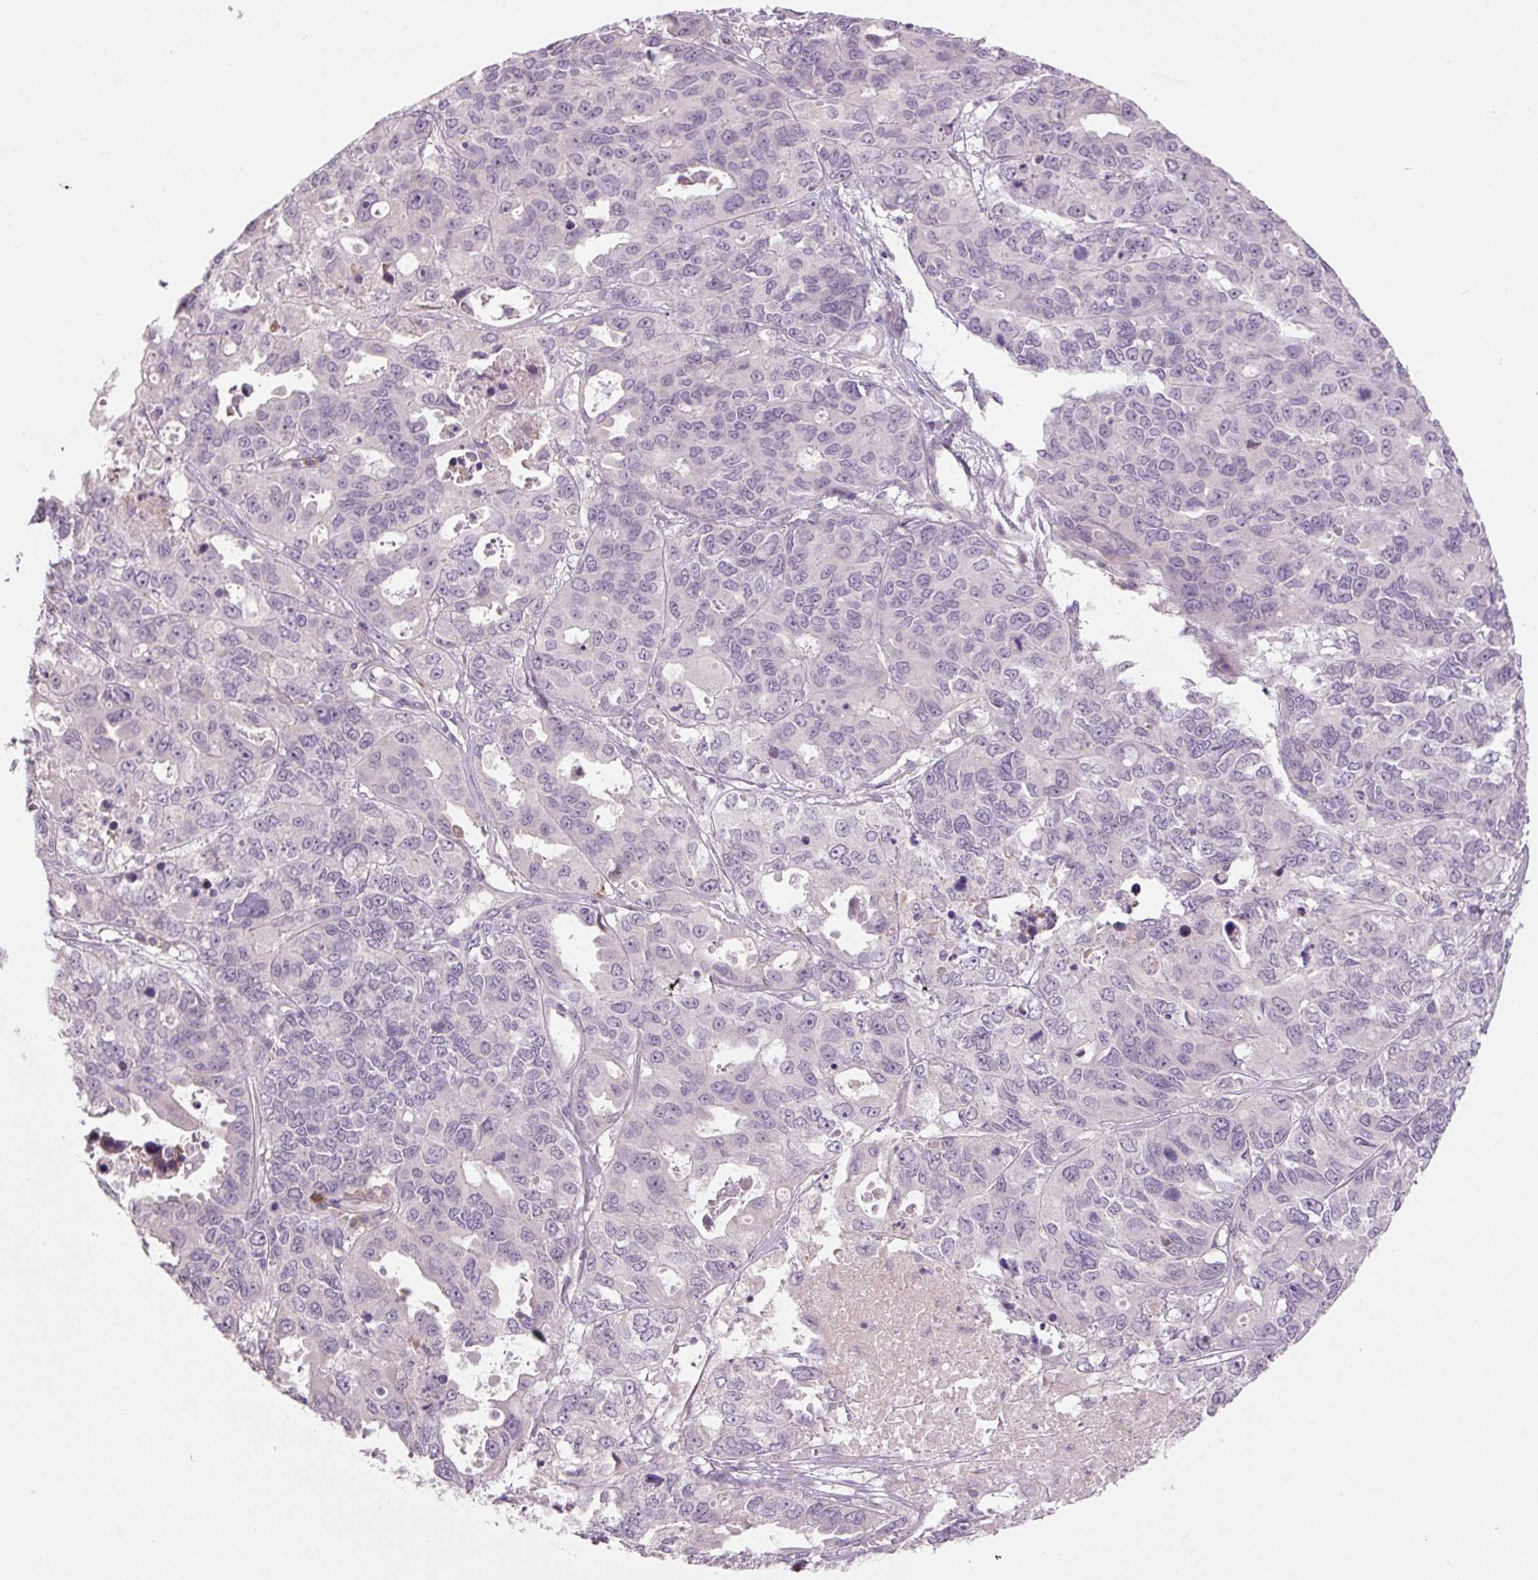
{"staining": {"intensity": "negative", "quantity": "none", "location": "none"}, "tissue": "endometrial cancer", "cell_type": "Tumor cells", "image_type": "cancer", "snomed": [{"axis": "morphology", "description": "Adenocarcinoma, NOS"}, {"axis": "topography", "description": "Uterus"}], "caption": "IHC histopathology image of endometrial adenocarcinoma stained for a protein (brown), which demonstrates no staining in tumor cells.", "gene": "TMEM100", "patient": {"sex": "female", "age": 79}}